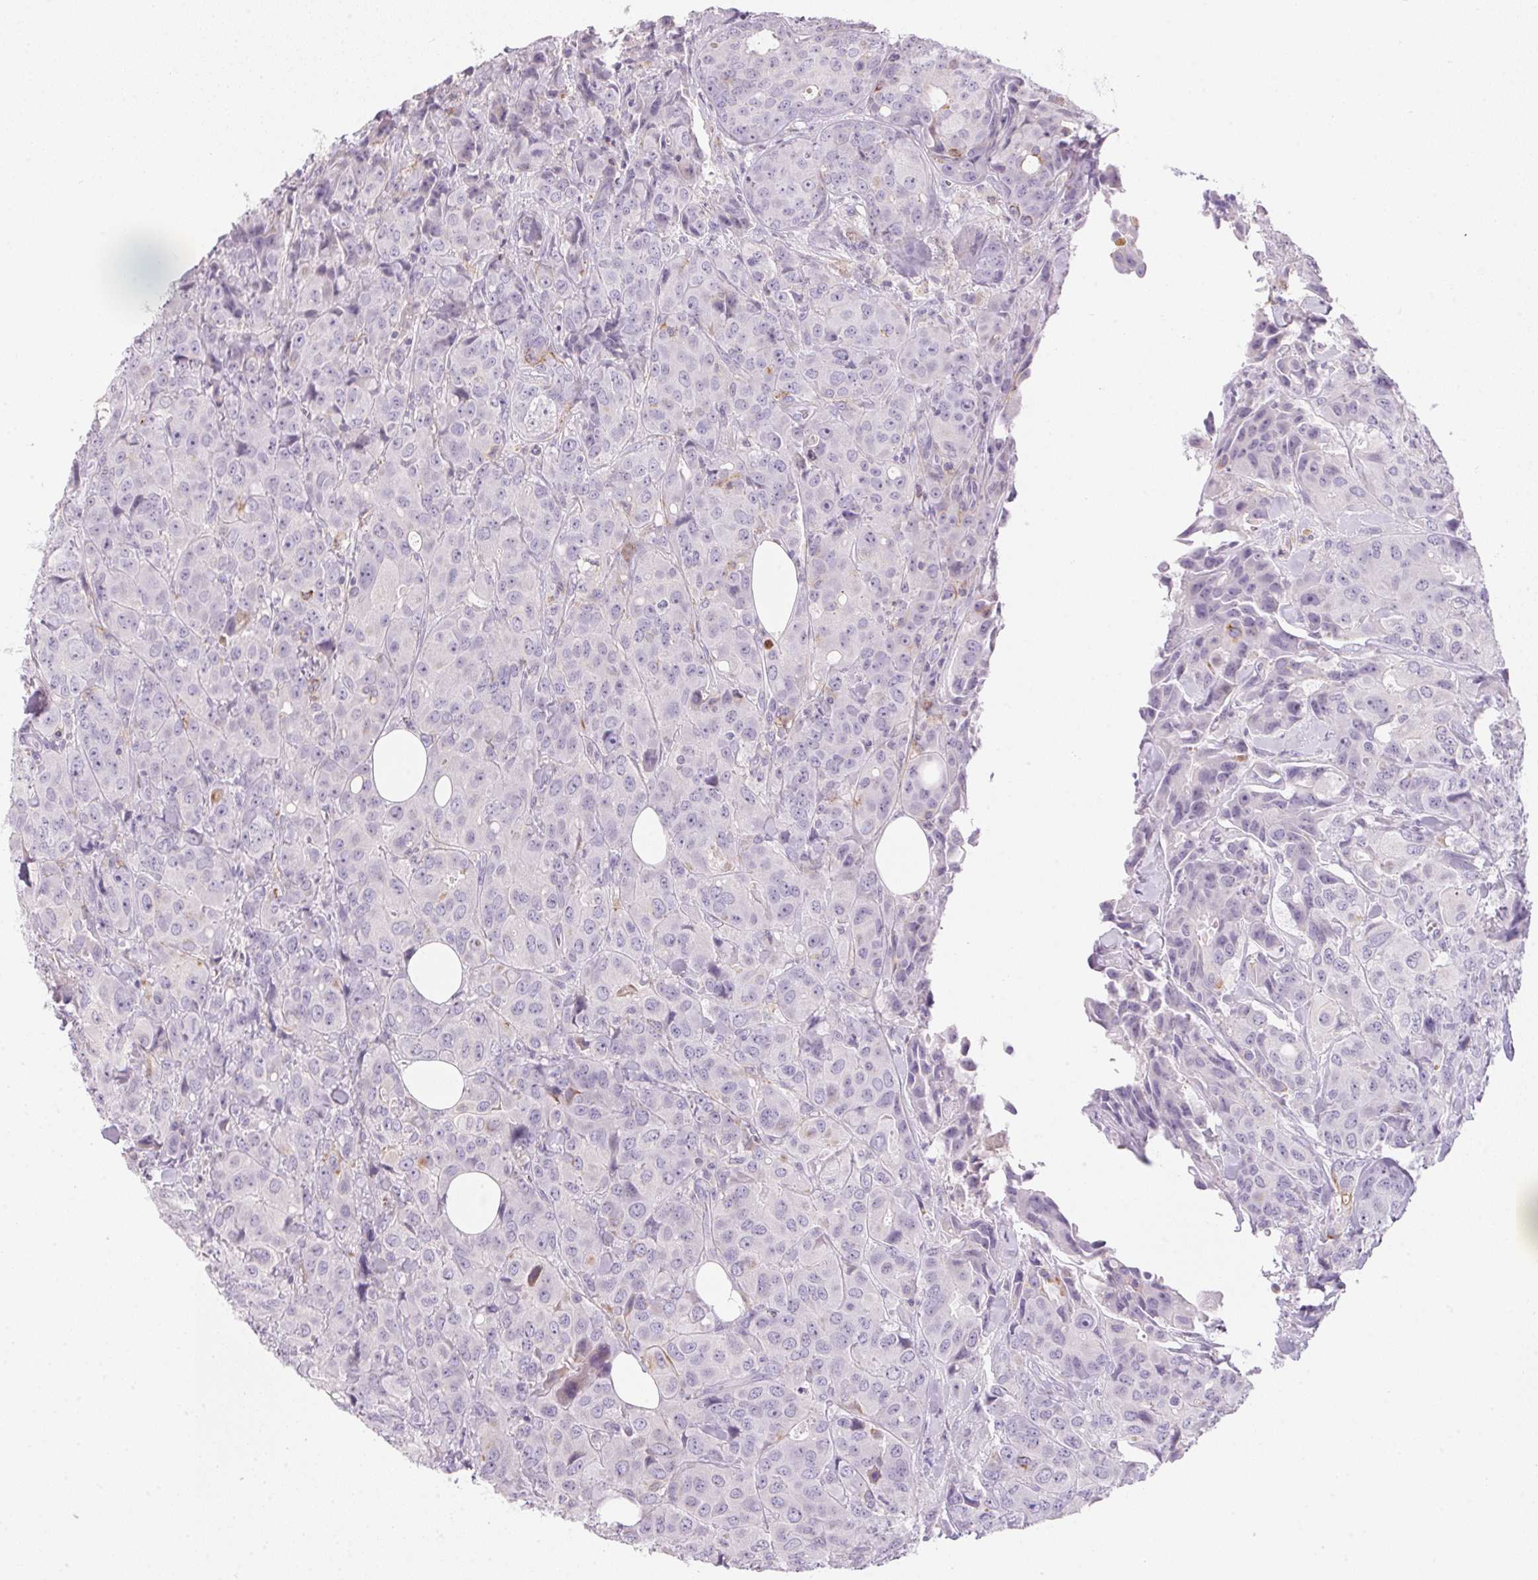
{"staining": {"intensity": "negative", "quantity": "none", "location": "none"}, "tissue": "breast cancer", "cell_type": "Tumor cells", "image_type": "cancer", "snomed": [{"axis": "morphology", "description": "Duct carcinoma"}, {"axis": "topography", "description": "Breast"}], "caption": "Tumor cells show no significant protein staining in infiltrating ductal carcinoma (breast).", "gene": "ECPAS", "patient": {"sex": "female", "age": 43}}